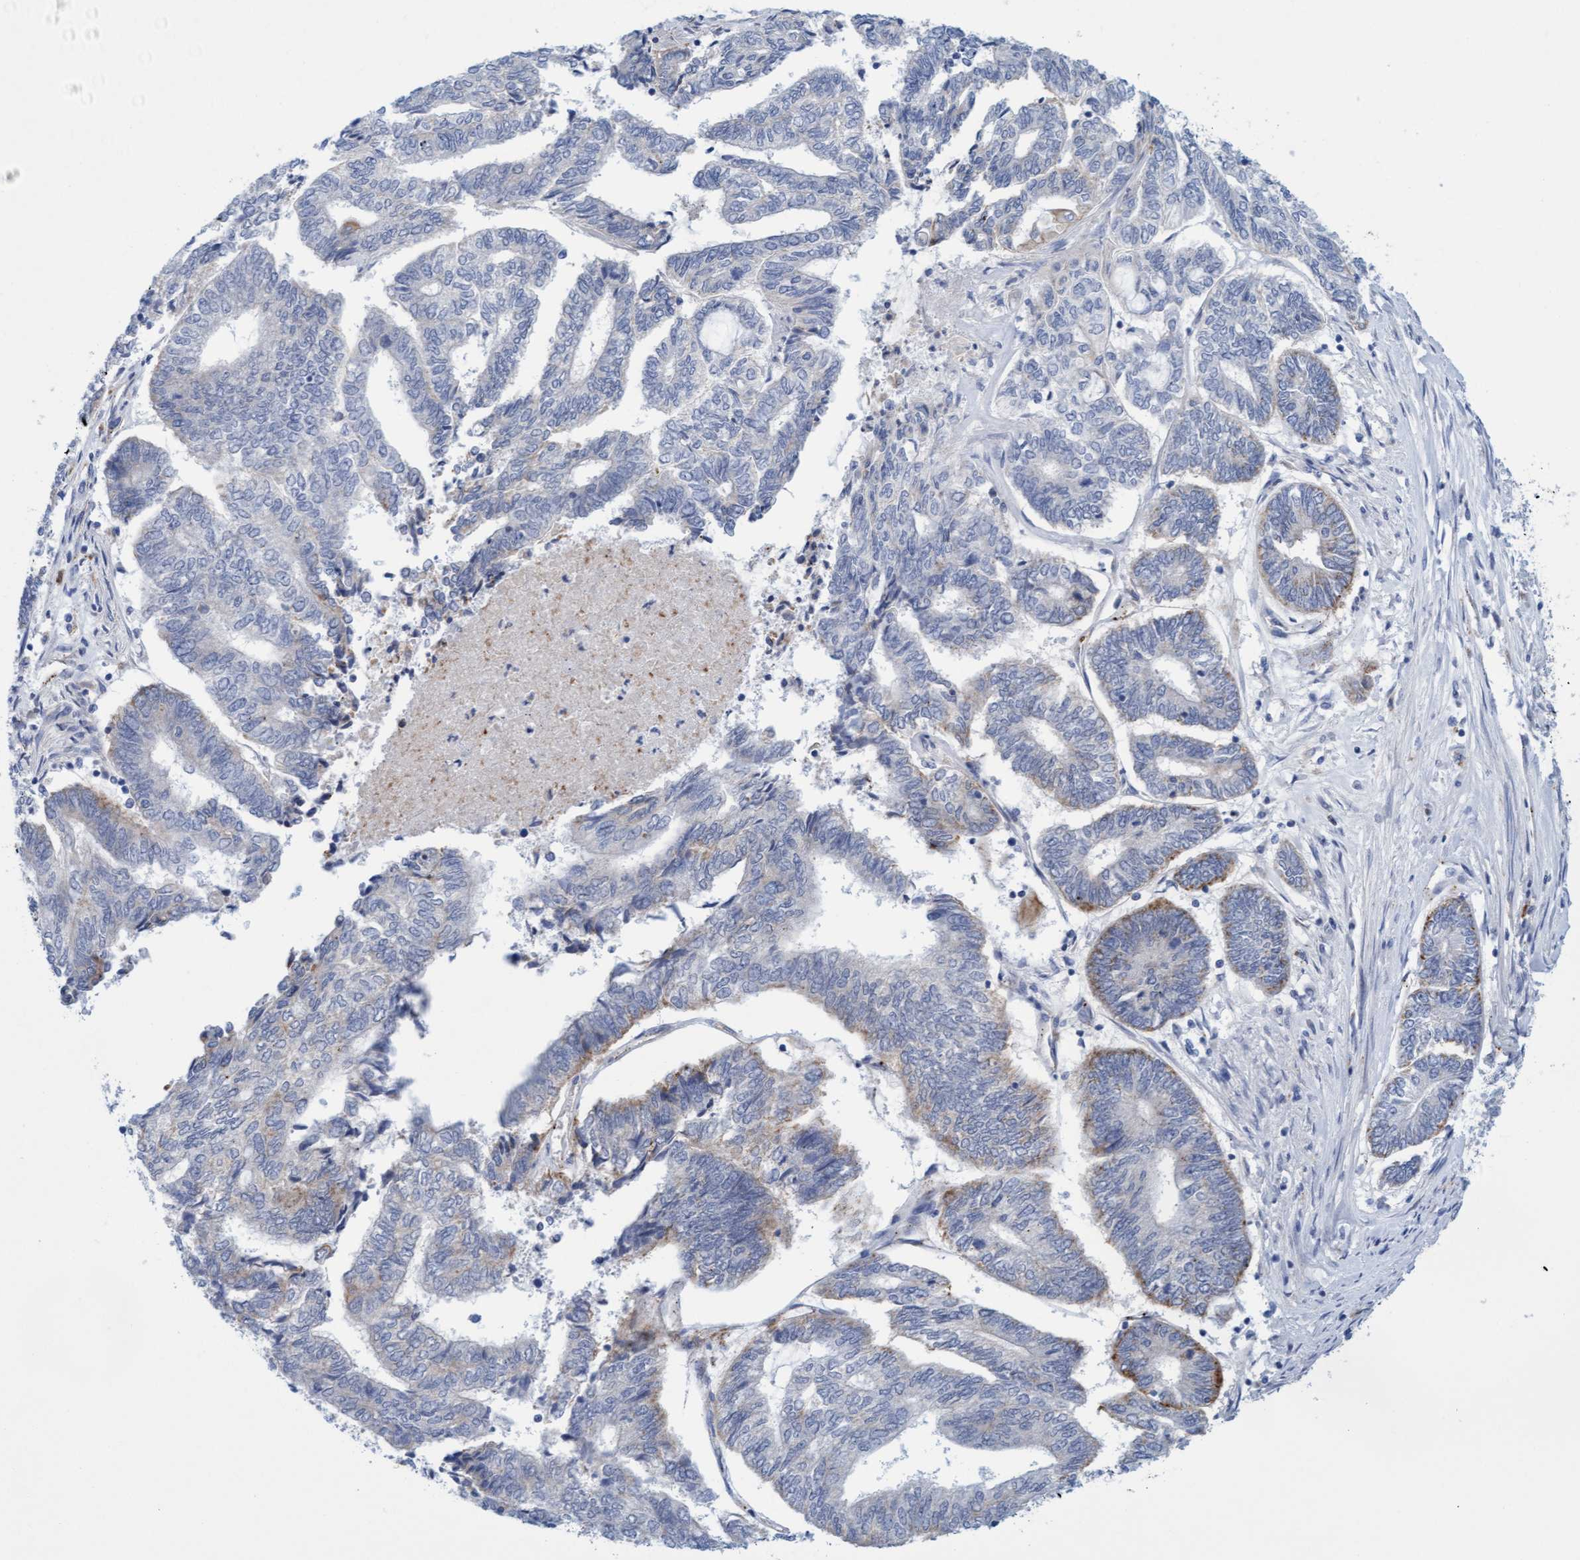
{"staining": {"intensity": "negative", "quantity": "none", "location": "none"}, "tissue": "endometrial cancer", "cell_type": "Tumor cells", "image_type": "cancer", "snomed": [{"axis": "morphology", "description": "Adenocarcinoma, NOS"}, {"axis": "topography", "description": "Uterus"}, {"axis": "topography", "description": "Endometrium"}], "caption": "Tumor cells show no significant protein expression in adenocarcinoma (endometrial). (DAB (3,3'-diaminobenzidine) immunohistochemistry (IHC), high magnification).", "gene": "SGSH", "patient": {"sex": "female", "age": 70}}